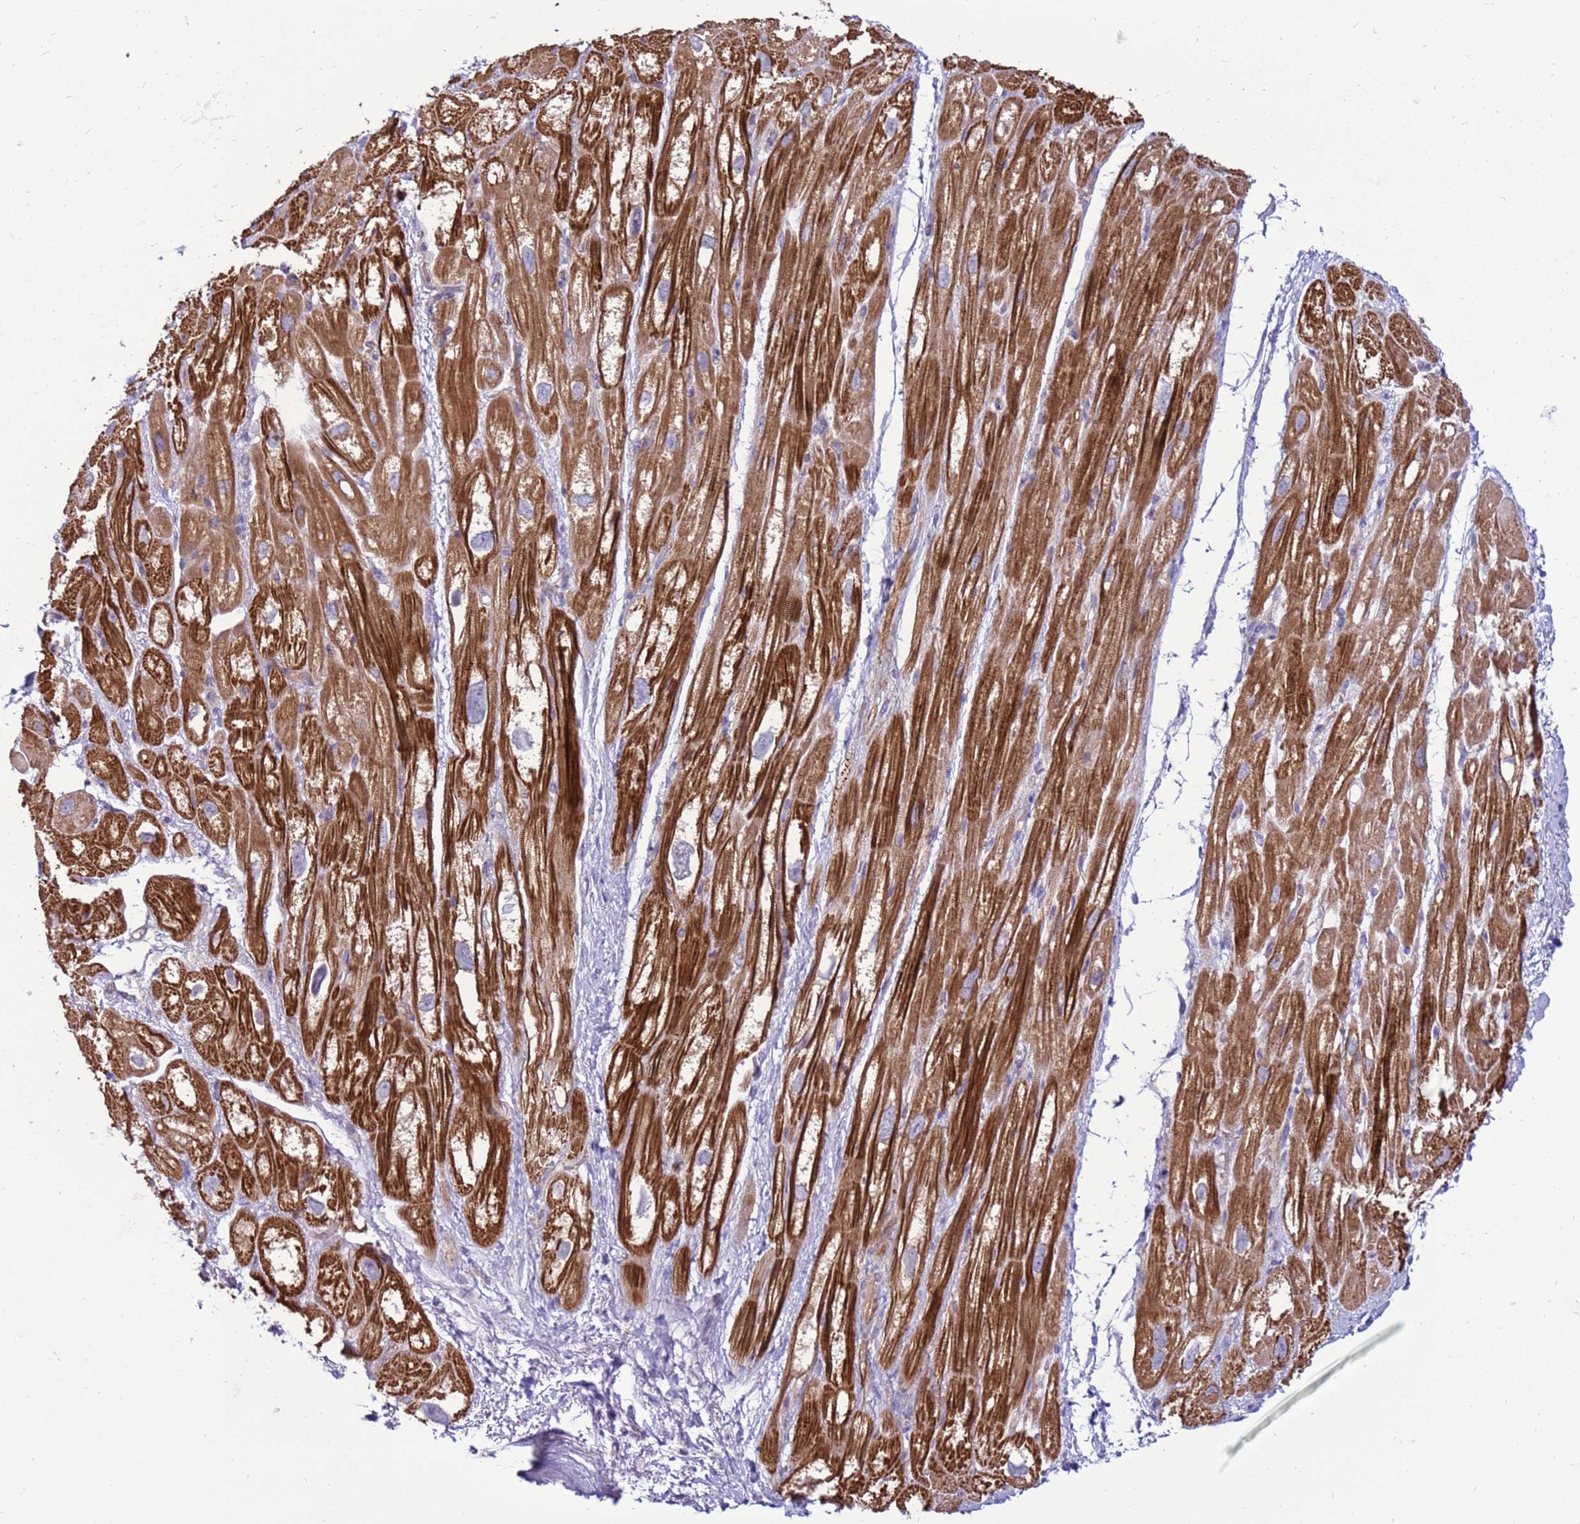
{"staining": {"intensity": "strong", "quantity": ">75%", "location": "cytoplasmic/membranous"}, "tissue": "heart muscle", "cell_type": "Cardiomyocytes", "image_type": "normal", "snomed": [{"axis": "morphology", "description": "Normal tissue, NOS"}, {"axis": "topography", "description": "Heart"}], "caption": "Immunohistochemical staining of unremarkable human heart muscle exhibits >75% levels of strong cytoplasmic/membranous protein expression in about >75% of cardiomyocytes.", "gene": "TRAPPC4", "patient": {"sex": "male", "age": 50}}